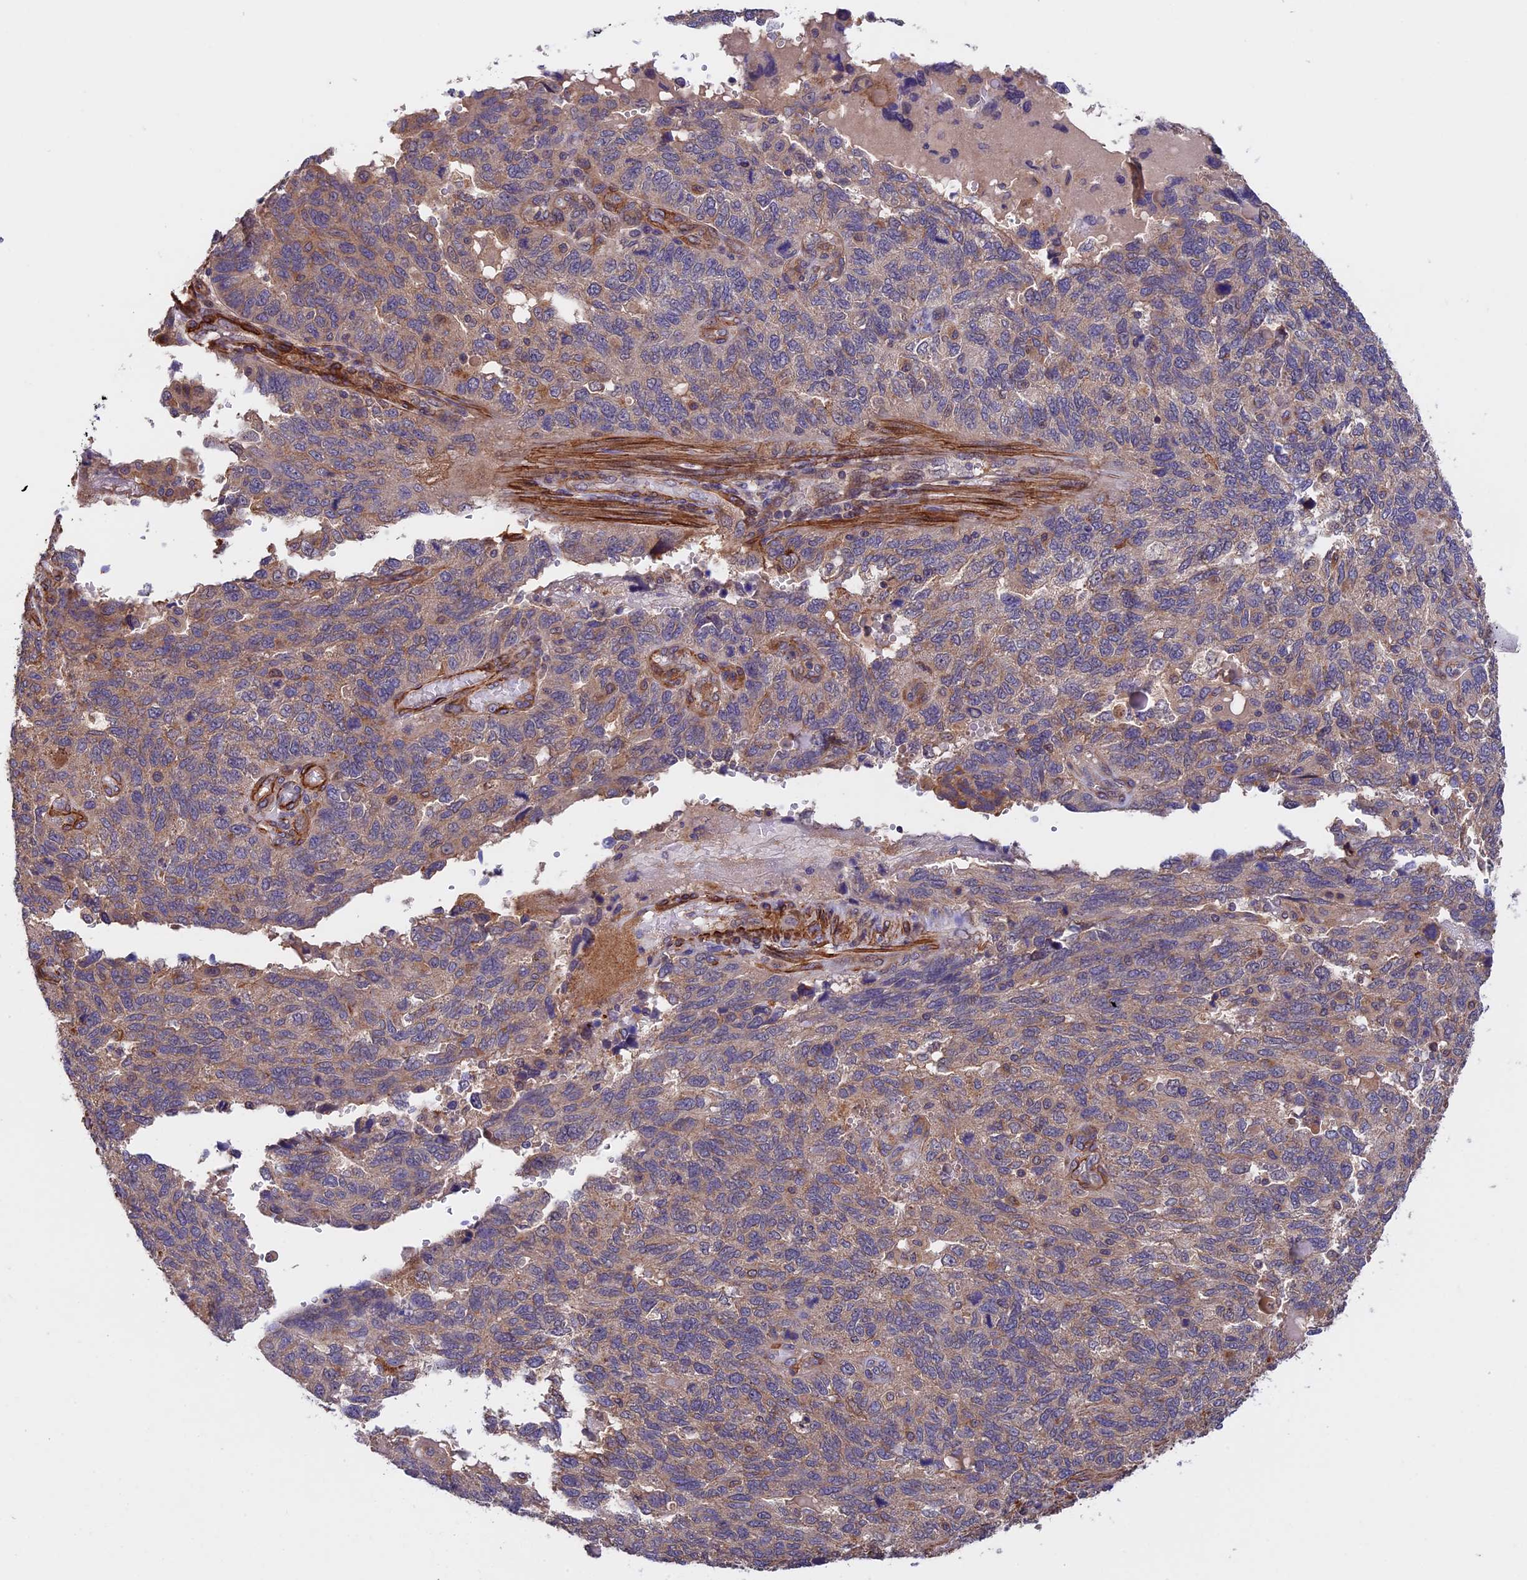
{"staining": {"intensity": "weak", "quantity": "25%-75%", "location": "cytoplasmic/membranous"}, "tissue": "endometrial cancer", "cell_type": "Tumor cells", "image_type": "cancer", "snomed": [{"axis": "morphology", "description": "Adenocarcinoma, NOS"}, {"axis": "topography", "description": "Endometrium"}], "caption": "Endometrial cancer stained with a protein marker exhibits weak staining in tumor cells.", "gene": "SLC9A5", "patient": {"sex": "female", "age": 66}}